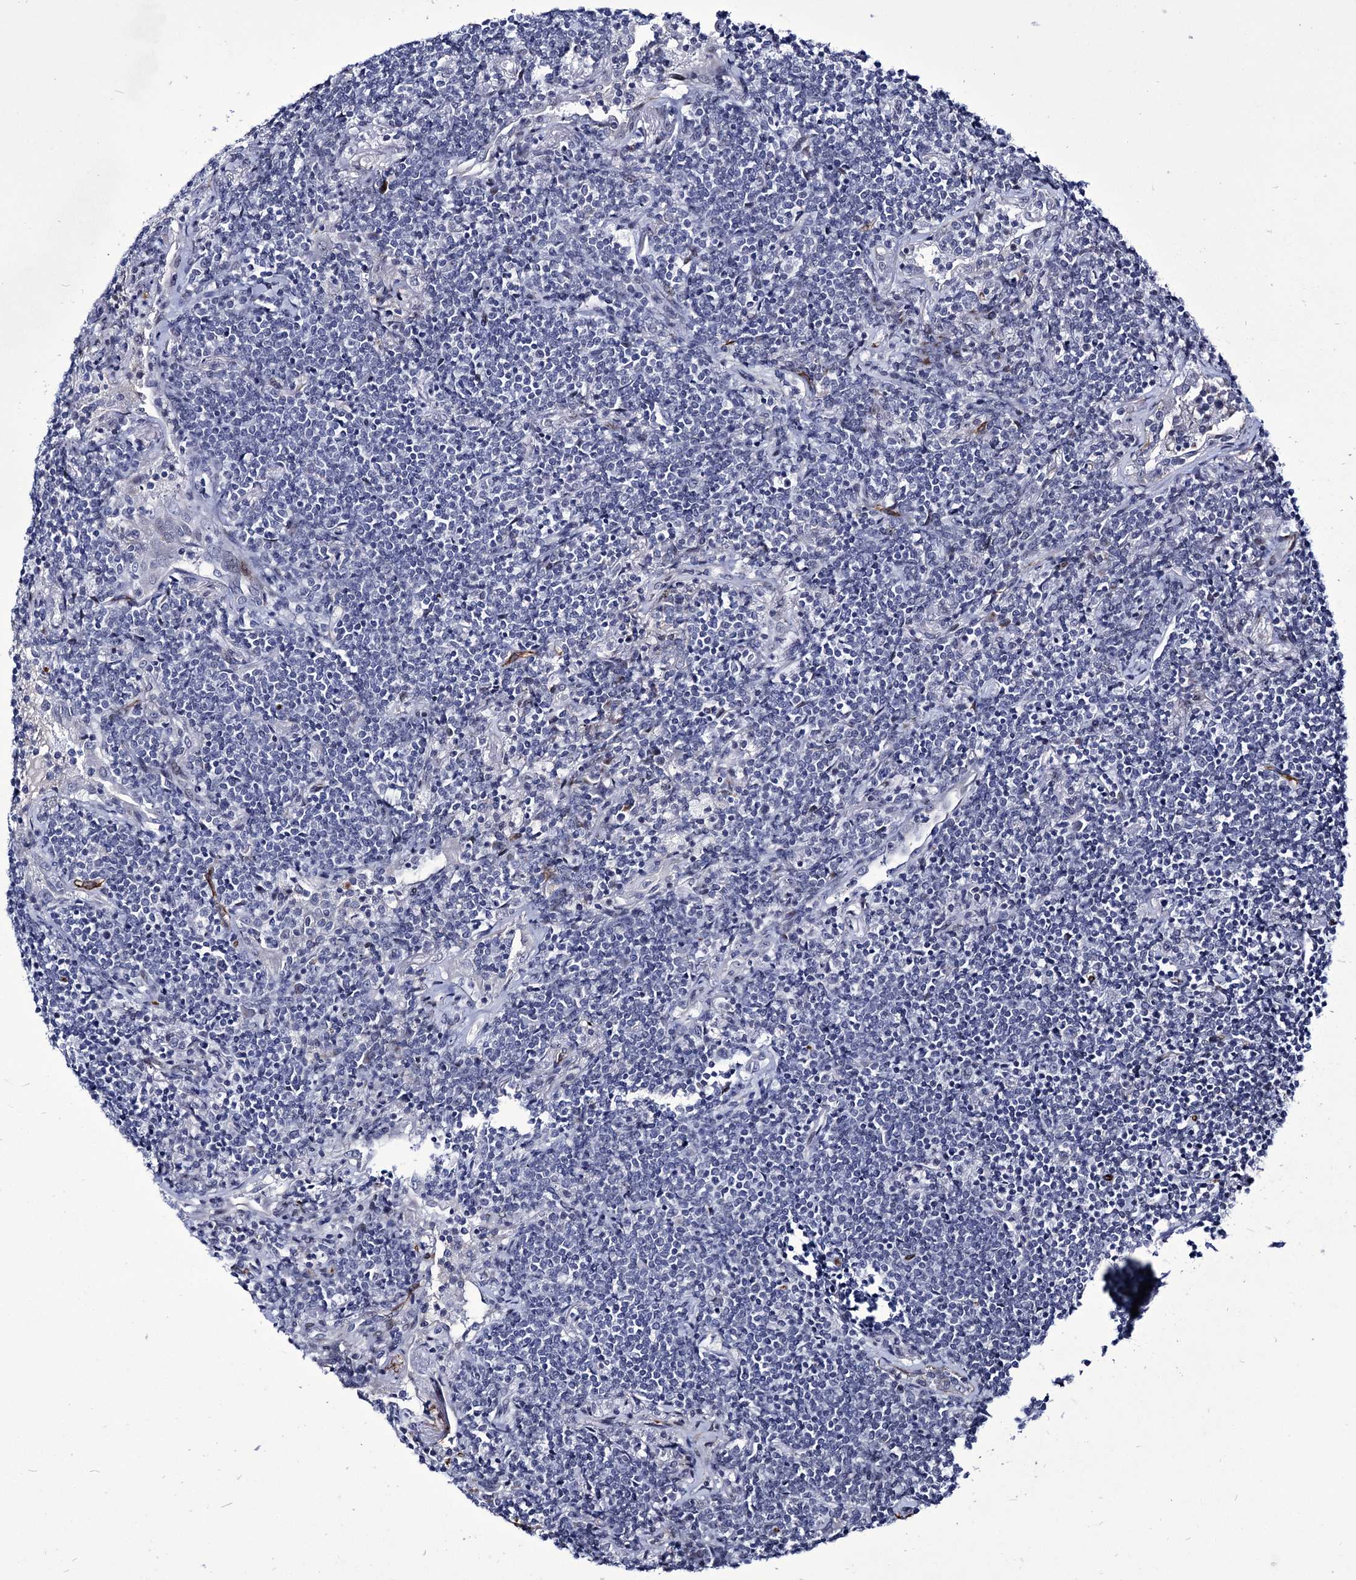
{"staining": {"intensity": "negative", "quantity": "none", "location": "none"}, "tissue": "lymphoma", "cell_type": "Tumor cells", "image_type": "cancer", "snomed": [{"axis": "morphology", "description": "Malignant lymphoma, non-Hodgkin's type, Low grade"}, {"axis": "topography", "description": "Lung"}], "caption": "DAB (3,3'-diaminobenzidine) immunohistochemical staining of low-grade malignant lymphoma, non-Hodgkin's type demonstrates no significant staining in tumor cells.", "gene": "ZC3H12C", "patient": {"sex": "female", "age": 71}}